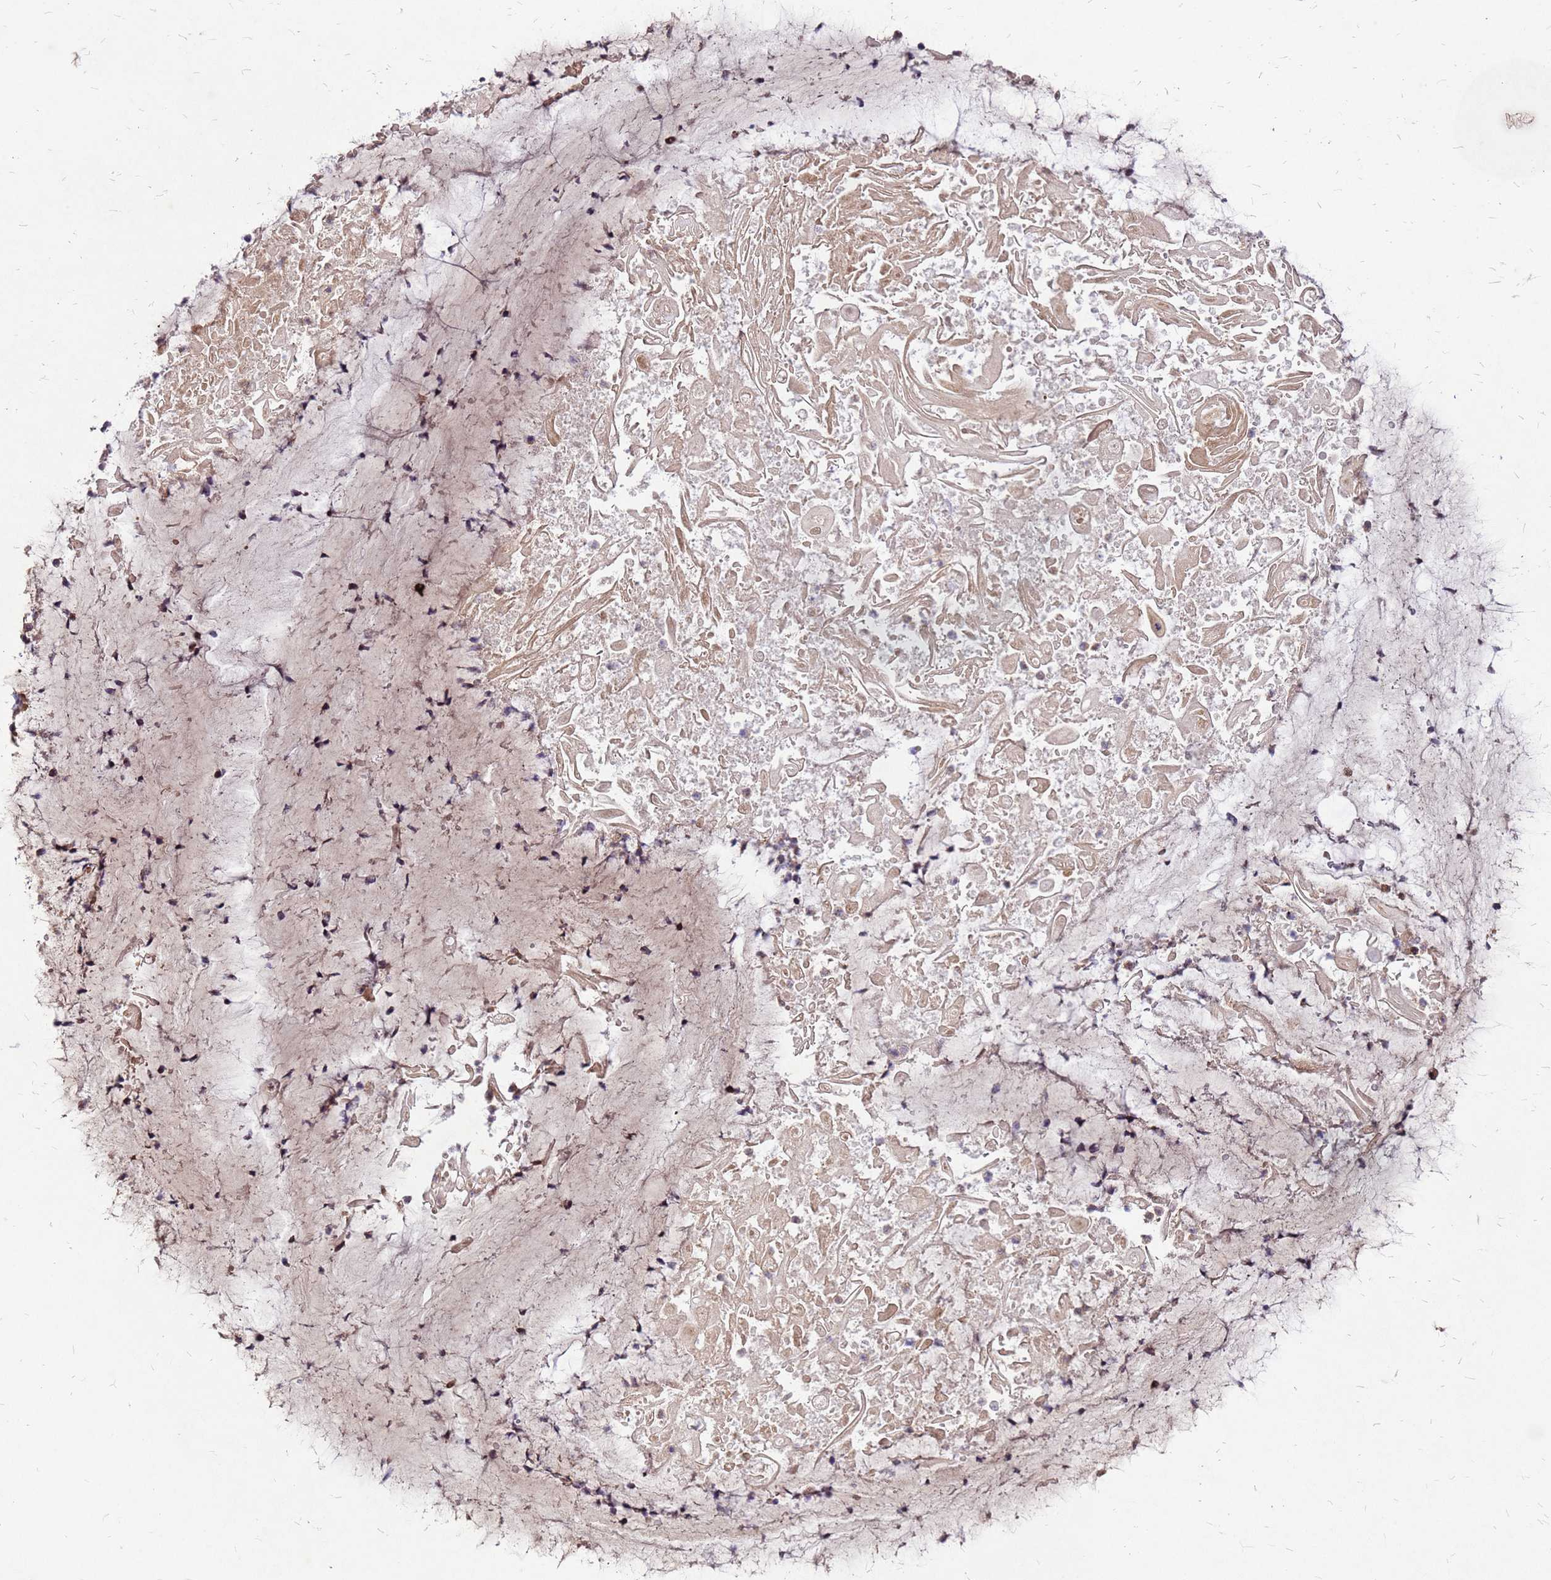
{"staining": {"intensity": "moderate", "quantity": ">75%", "location": "cytoplasmic/membranous"}, "tissue": "adipose tissue", "cell_type": "Adipocytes", "image_type": "normal", "snomed": [{"axis": "morphology", "description": "Normal tissue, NOS"}, {"axis": "topography", "description": "Lymph node"}, {"axis": "topography", "description": "Cartilage tissue"}, {"axis": "topography", "description": "Bronchus"}], "caption": "Immunohistochemical staining of benign adipose tissue exhibits moderate cytoplasmic/membranous protein expression in about >75% of adipocytes.", "gene": "DUSP23", "patient": {"sex": "male", "age": 63}}